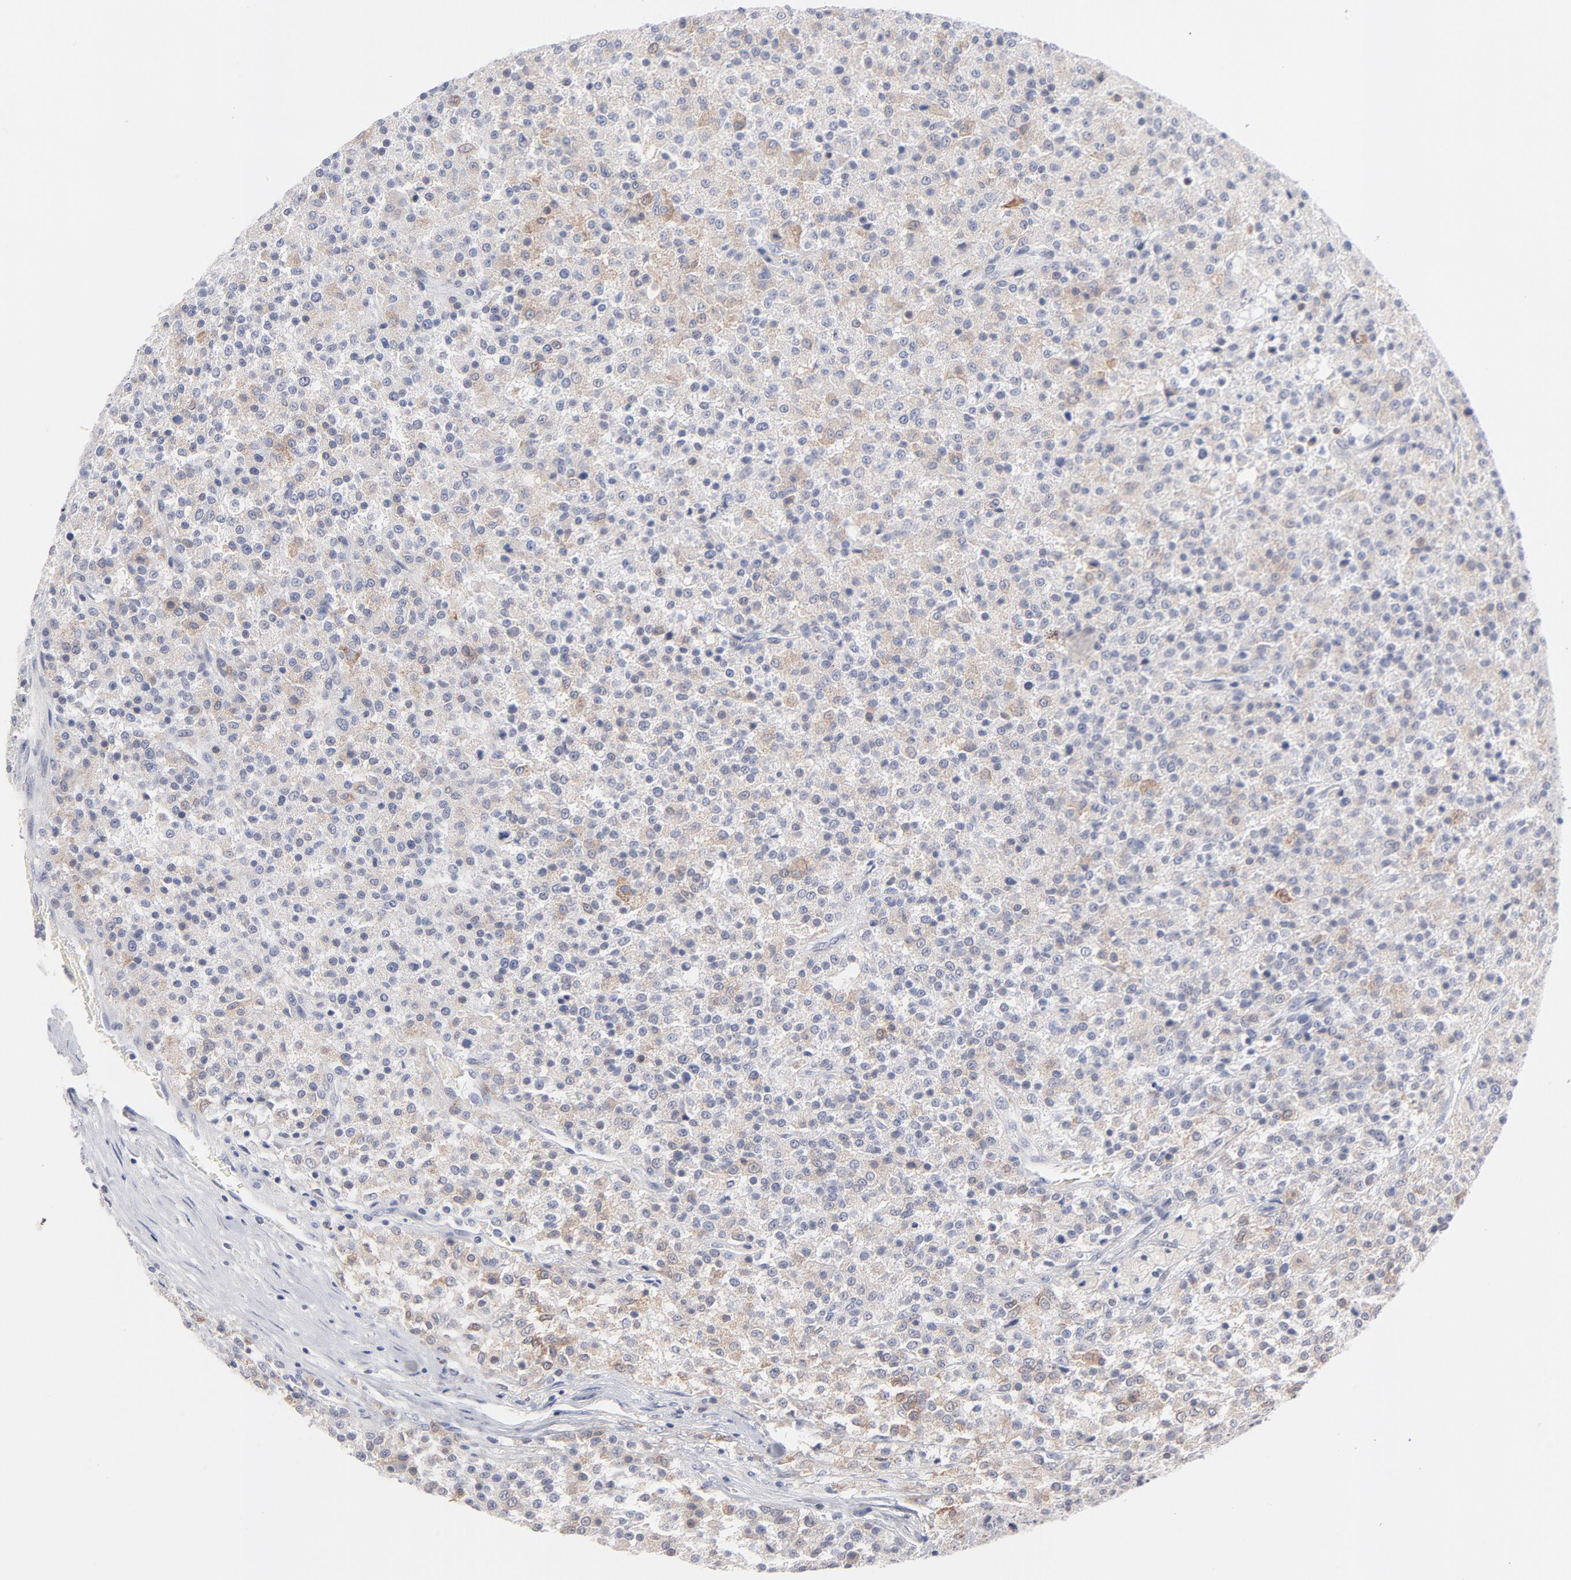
{"staining": {"intensity": "weak", "quantity": "25%-75%", "location": "cytoplasmic/membranous"}, "tissue": "testis cancer", "cell_type": "Tumor cells", "image_type": "cancer", "snomed": [{"axis": "morphology", "description": "Seminoma, NOS"}, {"axis": "topography", "description": "Testis"}], "caption": "High-magnification brightfield microscopy of testis cancer stained with DAB (3,3'-diaminobenzidine) (brown) and counterstained with hematoxylin (blue). tumor cells exhibit weak cytoplasmic/membranous staining is seen in about25%-75% of cells. The protein of interest is shown in brown color, while the nuclei are stained blue.", "gene": "MID1", "patient": {"sex": "male", "age": 59}}